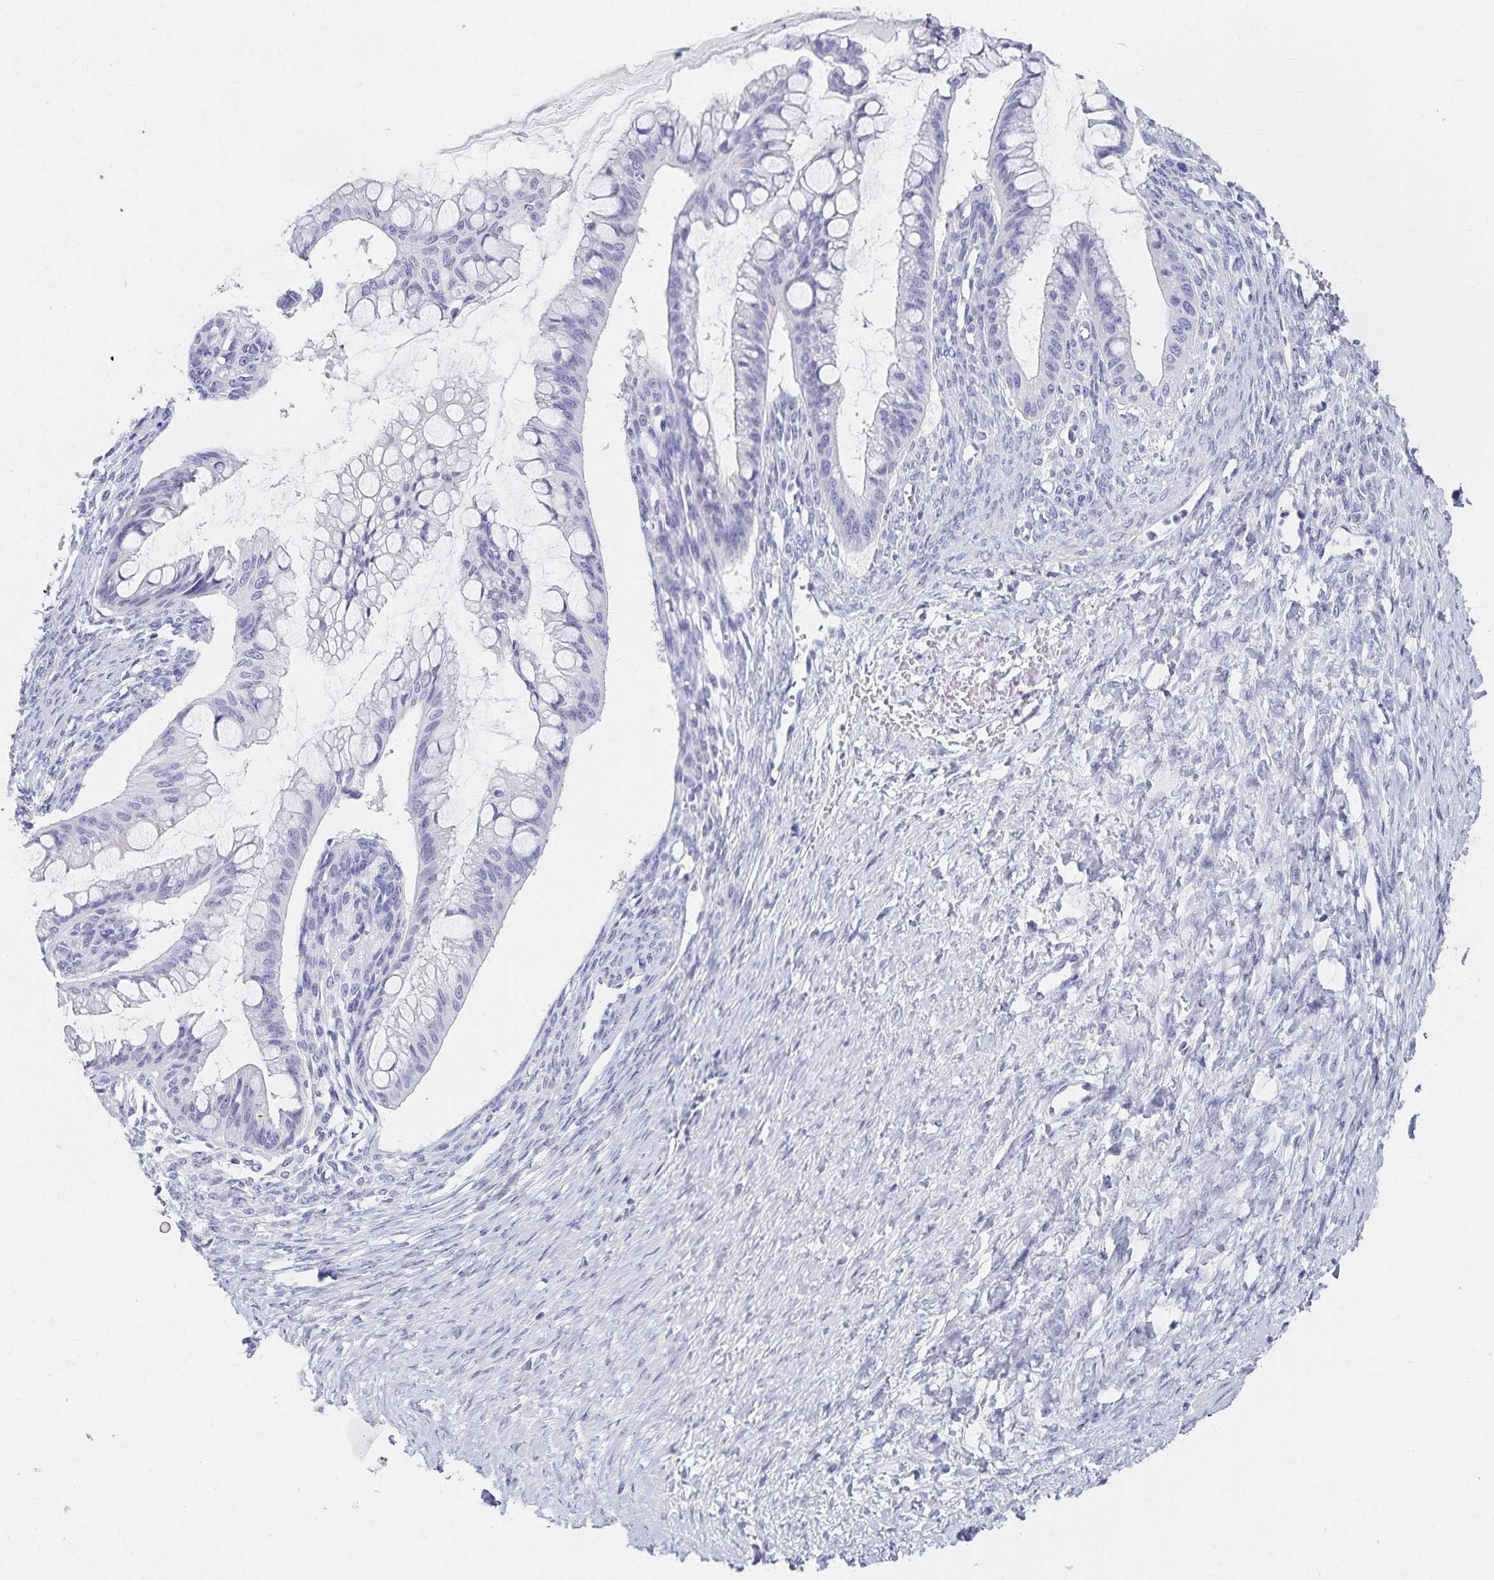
{"staining": {"intensity": "negative", "quantity": "none", "location": "none"}, "tissue": "ovarian cancer", "cell_type": "Tumor cells", "image_type": "cancer", "snomed": [{"axis": "morphology", "description": "Cystadenocarcinoma, mucinous, NOS"}, {"axis": "topography", "description": "Ovary"}], "caption": "Immunohistochemistry photomicrograph of mucinous cystadenocarcinoma (ovarian) stained for a protein (brown), which displays no expression in tumor cells.", "gene": "C2orf50", "patient": {"sex": "female", "age": 73}}